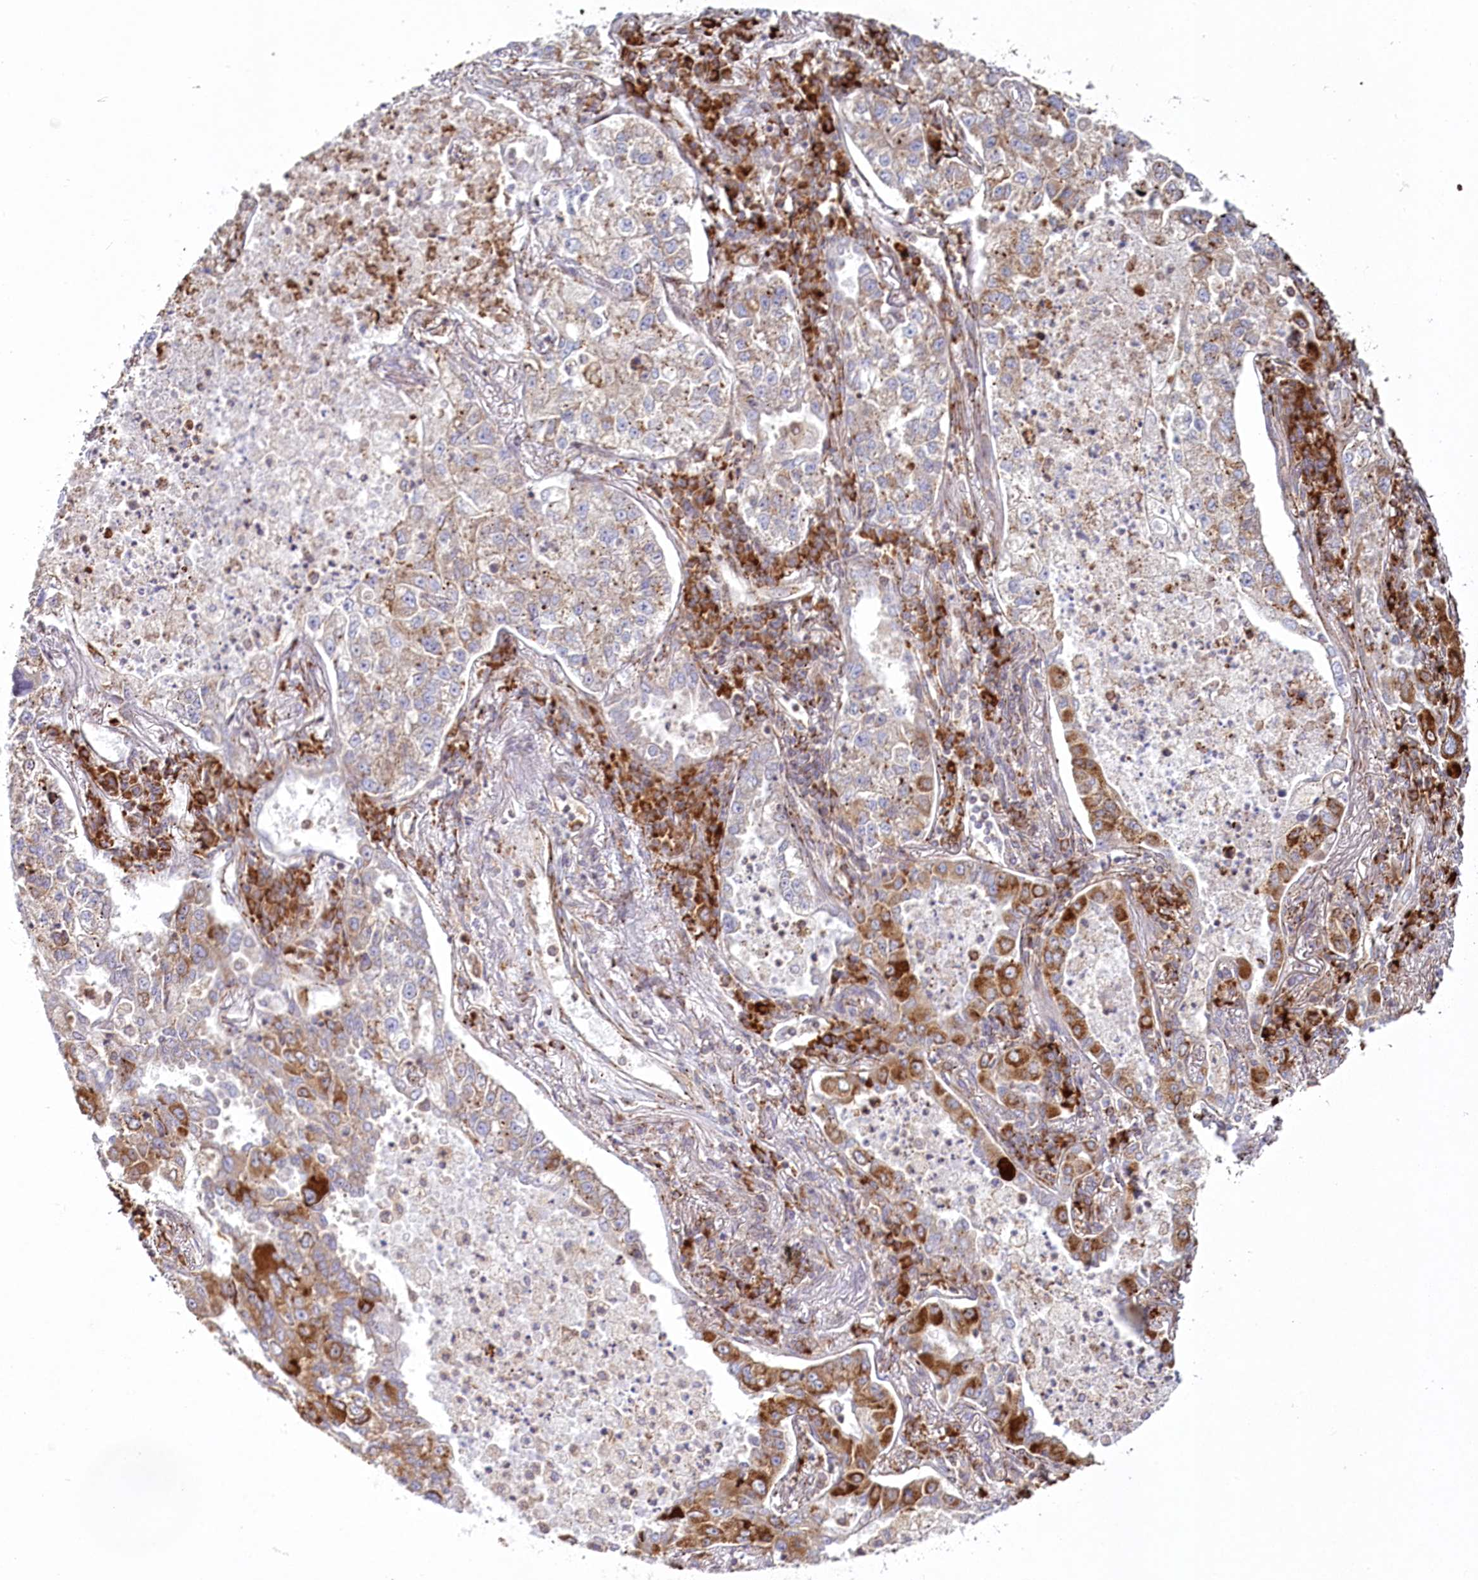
{"staining": {"intensity": "moderate", "quantity": "25%-75%", "location": "cytoplasmic/membranous"}, "tissue": "lung cancer", "cell_type": "Tumor cells", "image_type": "cancer", "snomed": [{"axis": "morphology", "description": "Adenocarcinoma, NOS"}, {"axis": "topography", "description": "Lung"}], "caption": "Immunohistochemistry (DAB (3,3'-diaminobenzidine)) staining of lung cancer demonstrates moderate cytoplasmic/membranous protein positivity in approximately 25%-75% of tumor cells.", "gene": "POGLUT1", "patient": {"sex": "male", "age": 49}}